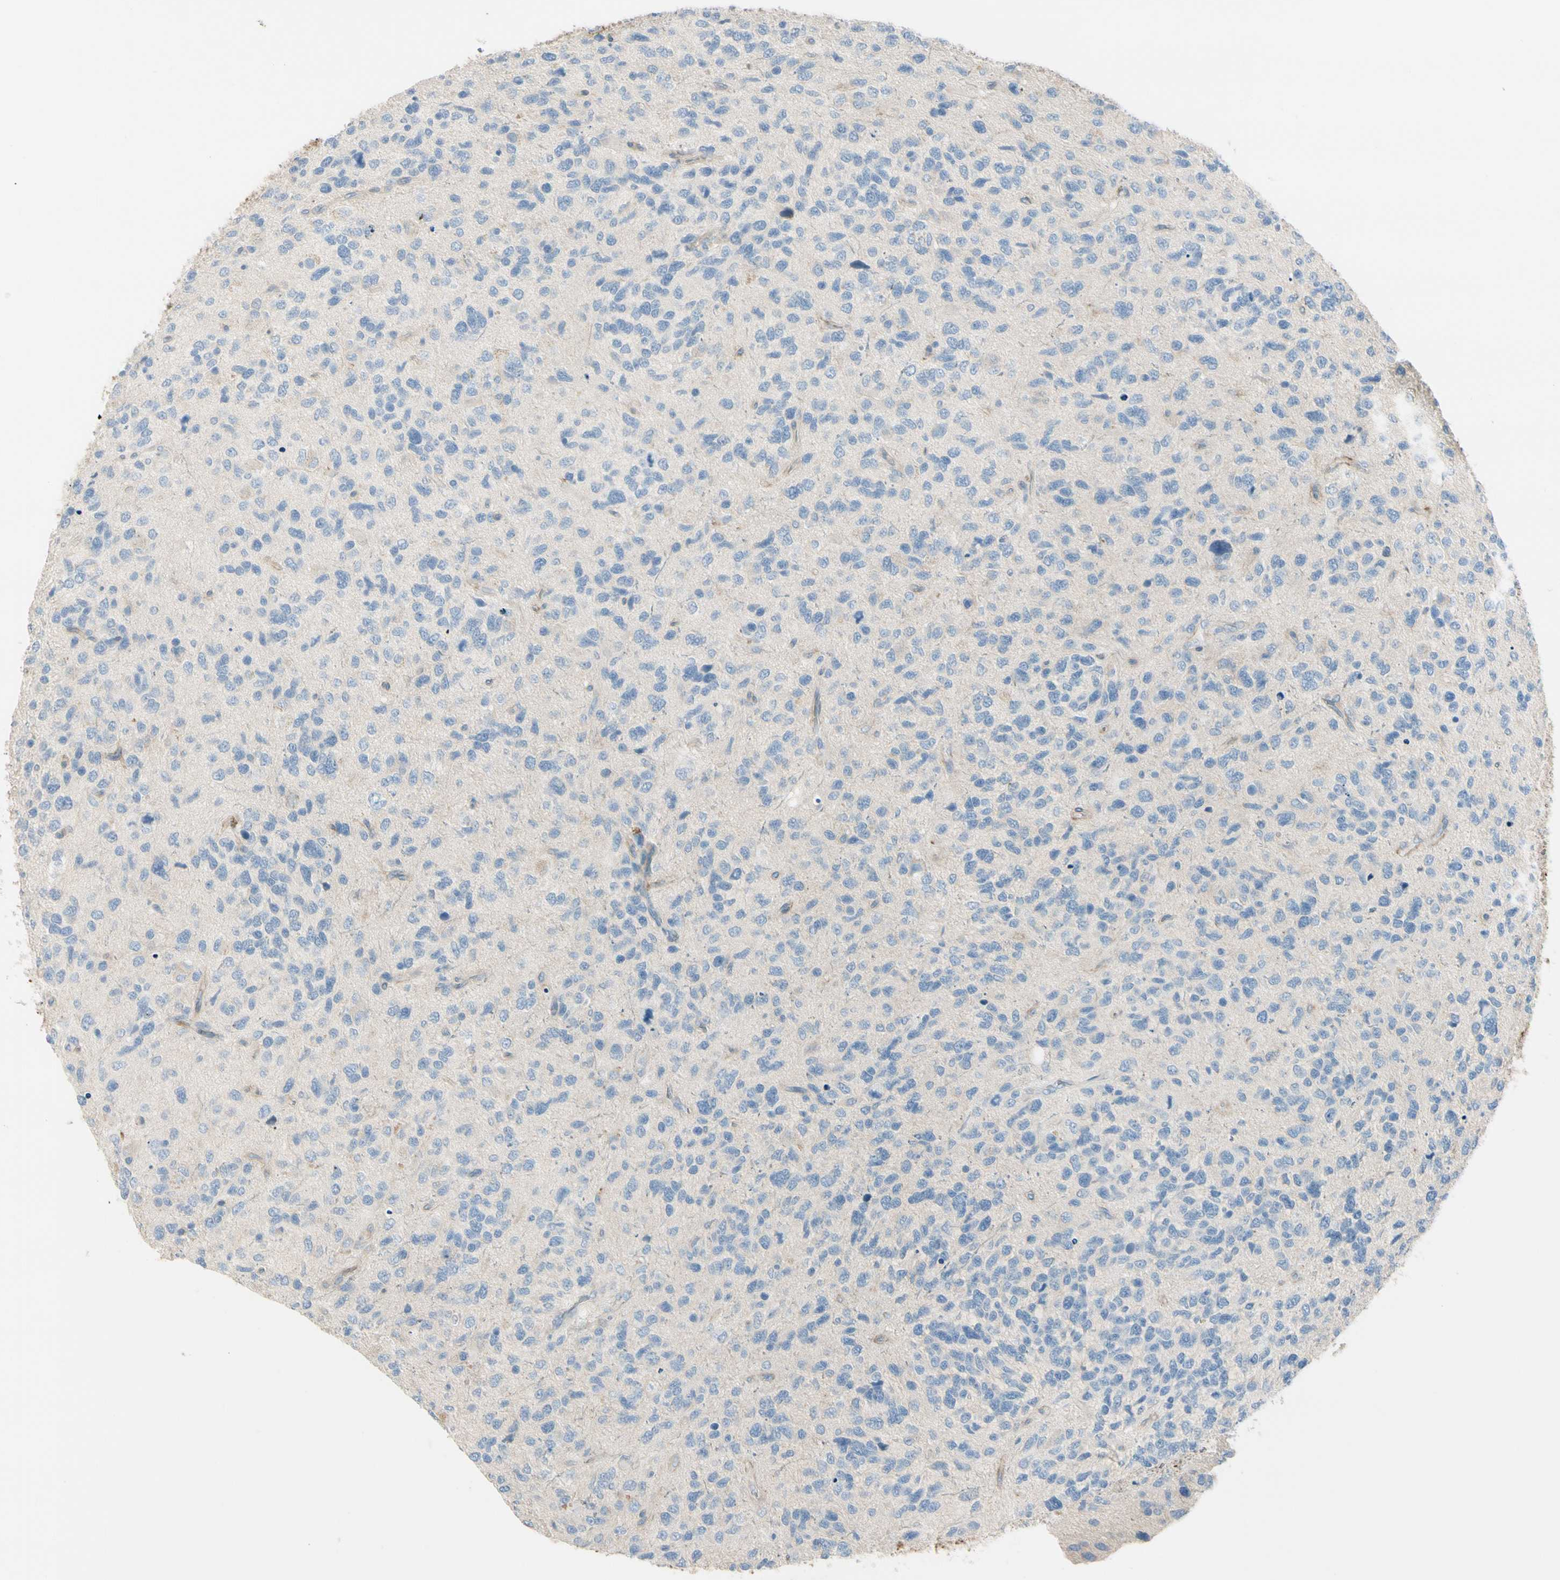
{"staining": {"intensity": "negative", "quantity": "none", "location": "none"}, "tissue": "glioma", "cell_type": "Tumor cells", "image_type": "cancer", "snomed": [{"axis": "morphology", "description": "Glioma, malignant, High grade"}, {"axis": "topography", "description": "Brain"}], "caption": "Immunohistochemistry (IHC) of glioma demonstrates no expression in tumor cells.", "gene": "ITGA3", "patient": {"sex": "female", "age": 58}}